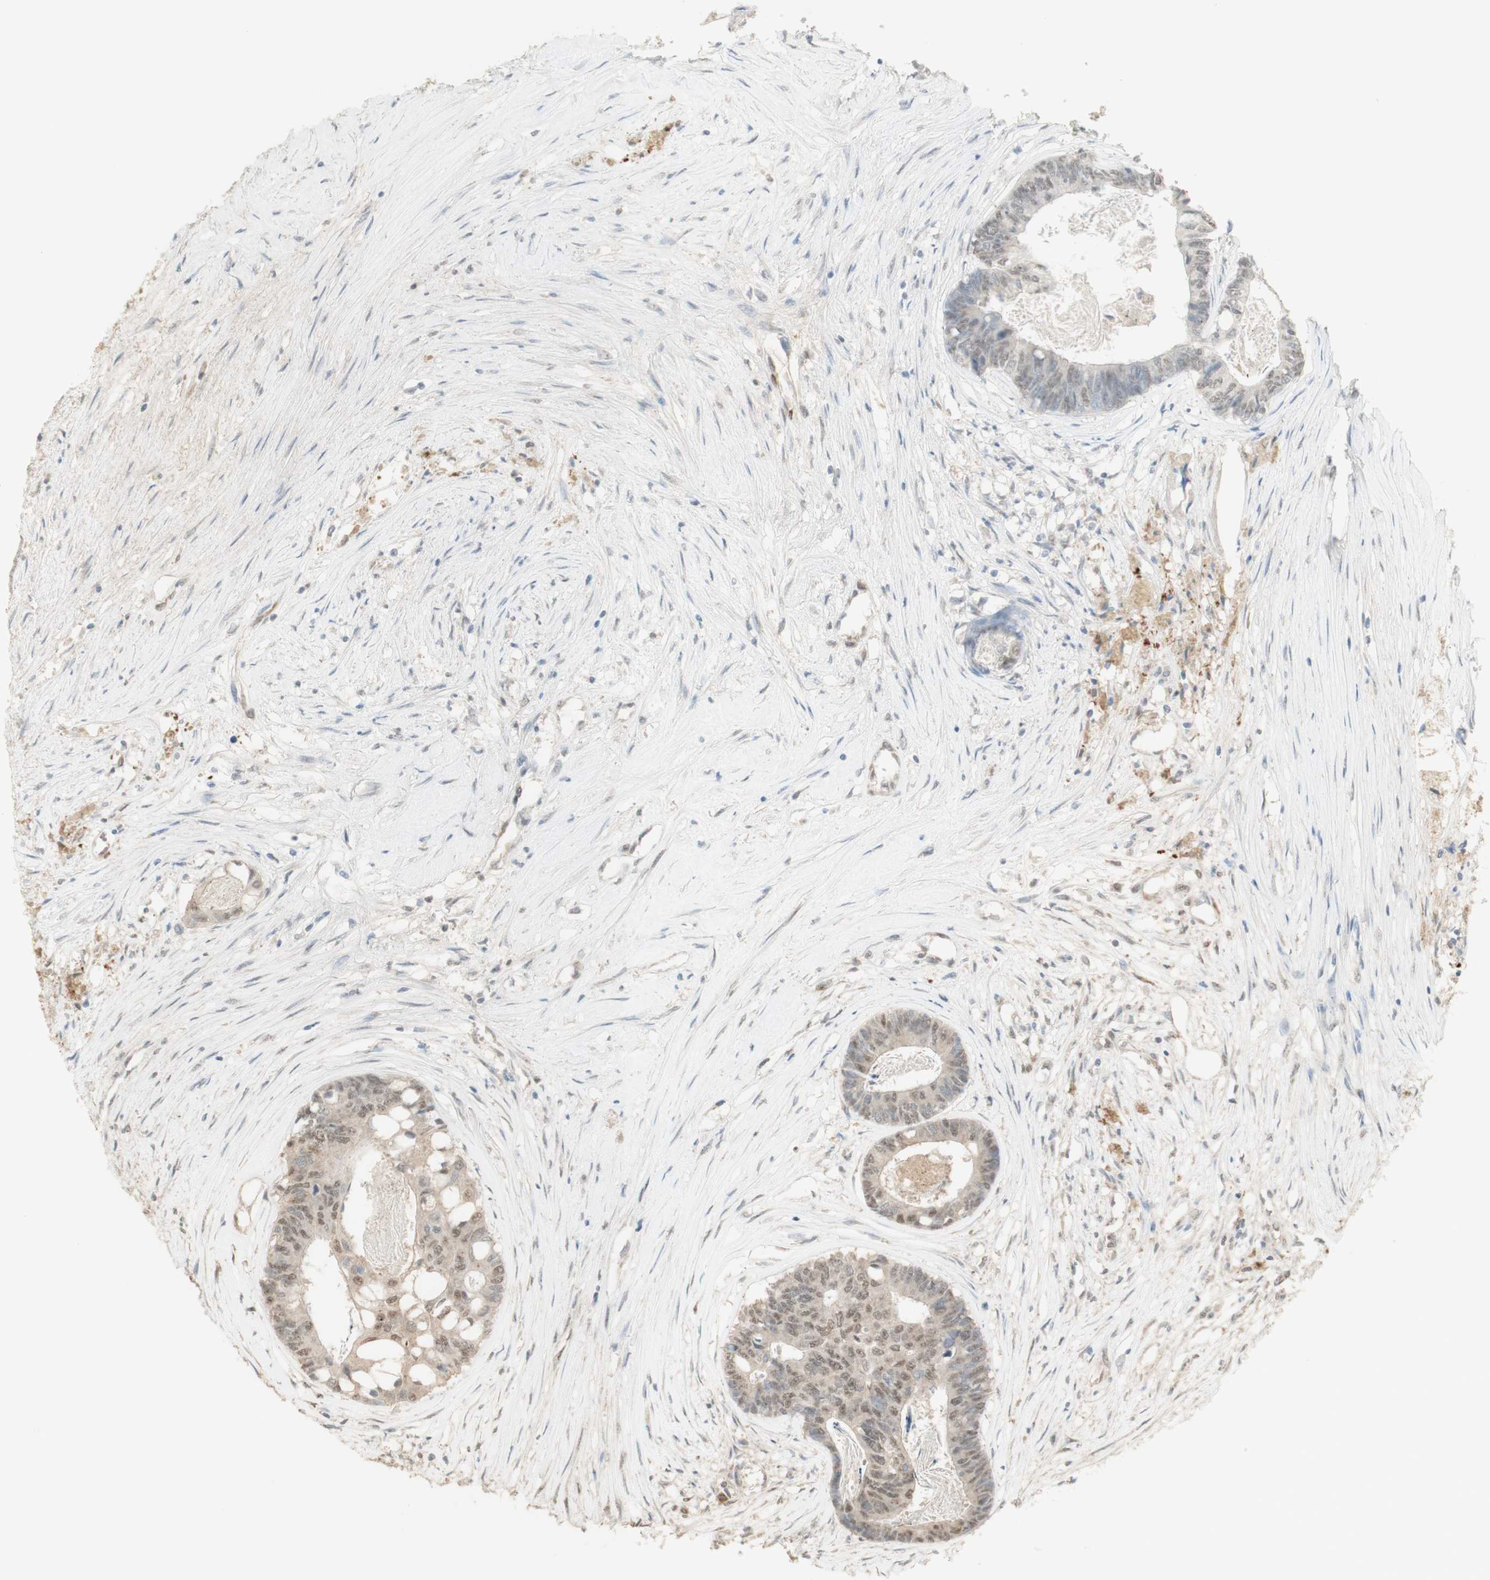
{"staining": {"intensity": "weak", "quantity": ">75%", "location": "cytoplasmic/membranous,nuclear"}, "tissue": "colorectal cancer", "cell_type": "Tumor cells", "image_type": "cancer", "snomed": [{"axis": "morphology", "description": "Adenocarcinoma, NOS"}, {"axis": "topography", "description": "Rectum"}], "caption": "About >75% of tumor cells in adenocarcinoma (colorectal) exhibit weak cytoplasmic/membranous and nuclear protein staining as visualized by brown immunohistochemical staining.", "gene": "MUC3A", "patient": {"sex": "male", "age": 63}}